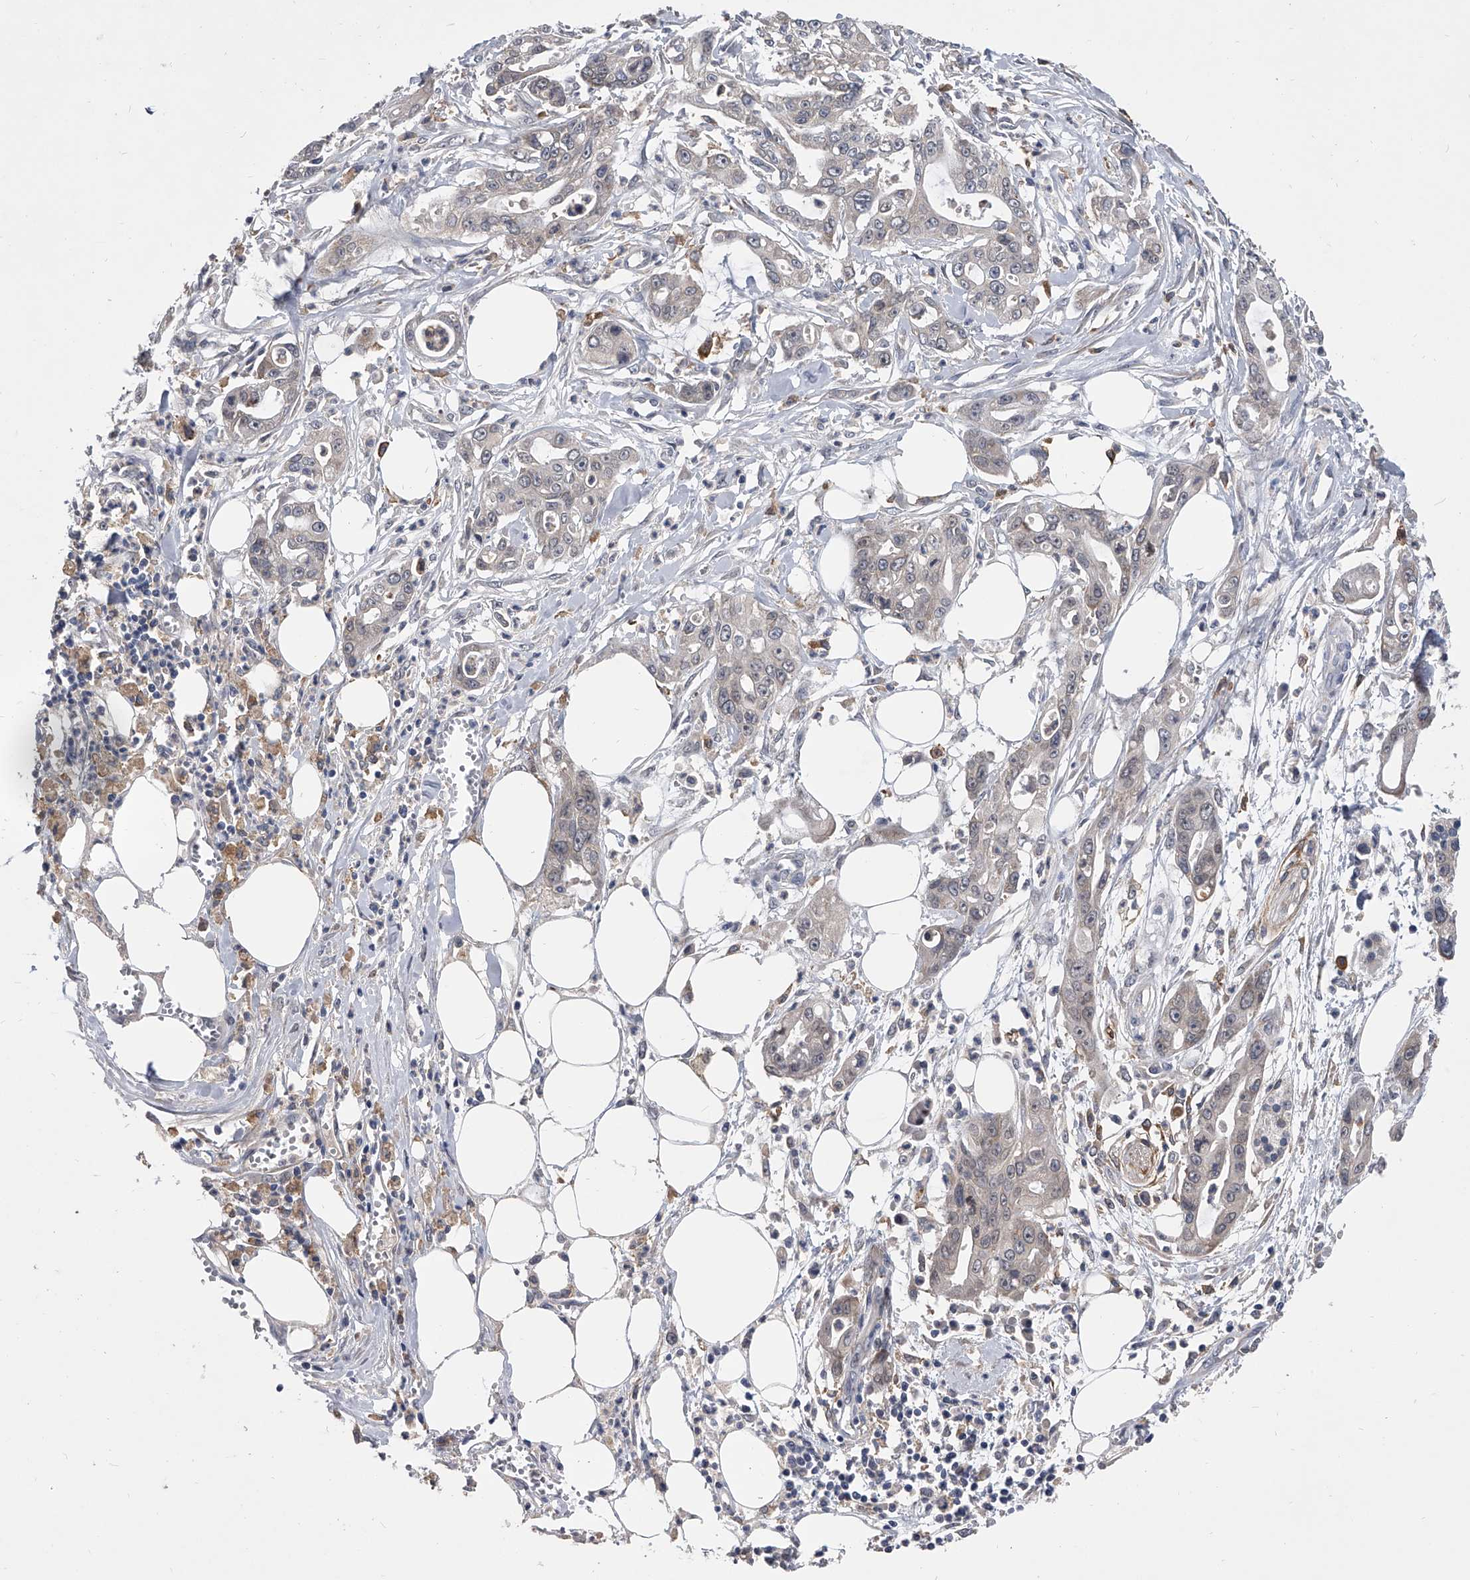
{"staining": {"intensity": "negative", "quantity": "none", "location": "none"}, "tissue": "pancreatic cancer", "cell_type": "Tumor cells", "image_type": "cancer", "snomed": [{"axis": "morphology", "description": "Adenocarcinoma, NOS"}, {"axis": "topography", "description": "Pancreas"}], "caption": "There is no significant positivity in tumor cells of adenocarcinoma (pancreatic).", "gene": "MAP4K3", "patient": {"sex": "male", "age": 68}}